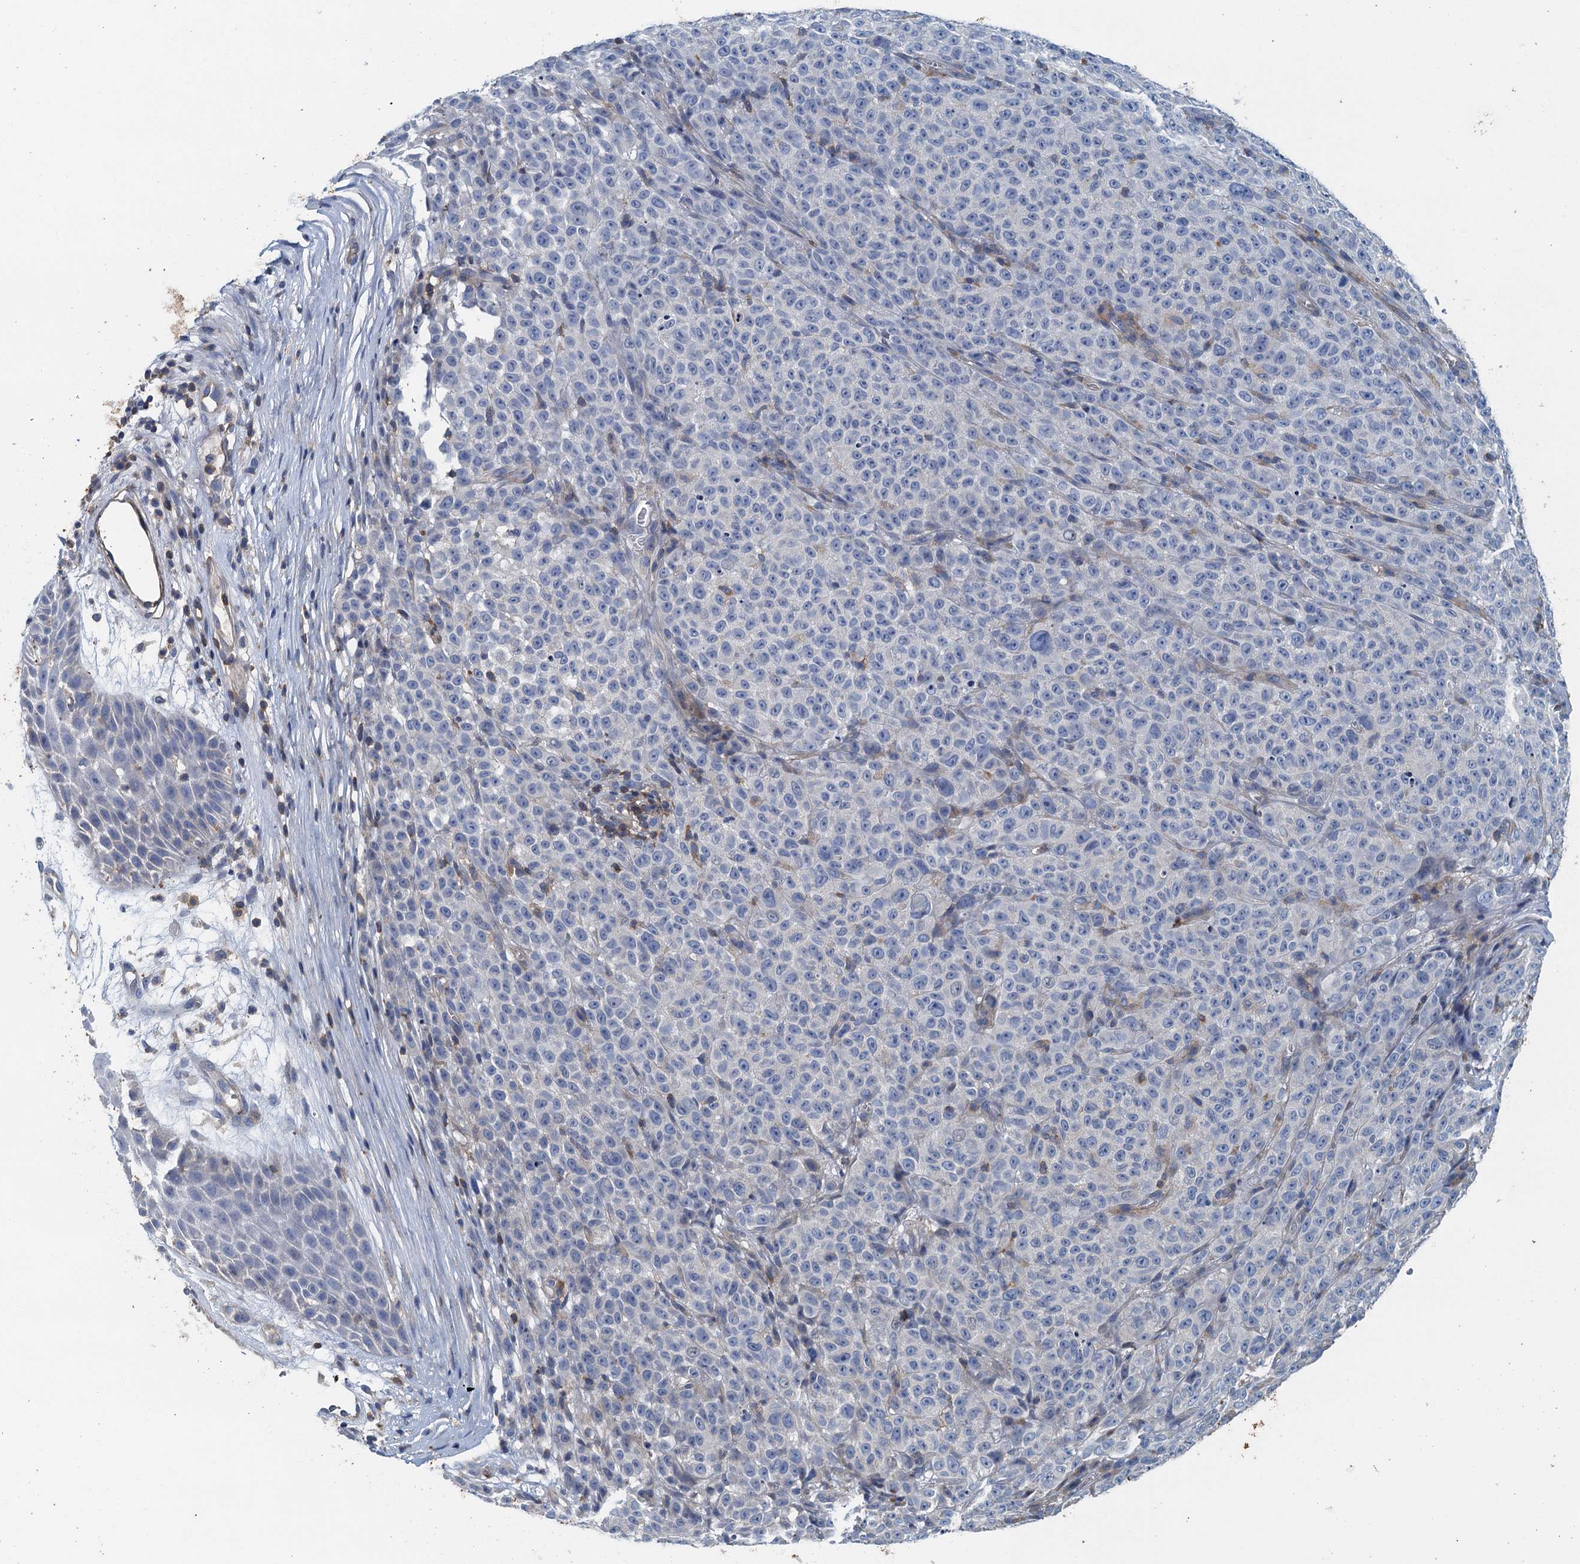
{"staining": {"intensity": "negative", "quantity": "none", "location": "none"}, "tissue": "melanoma", "cell_type": "Tumor cells", "image_type": "cancer", "snomed": [{"axis": "morphology", "description": "Malignant melanoma, NOS"}, {"axis": "topography", "description": "Skin"}], "caption": "Immunohistochemical staining of human melanoma displays no significant positivity in tumor cells. Brightfield microscopy of IHC stained with DAB (brown) and hematoxylin (blue), captured at high magnification.", "gene": "PPP1R14D", "patient": {"sex": "female", "age": 82}}